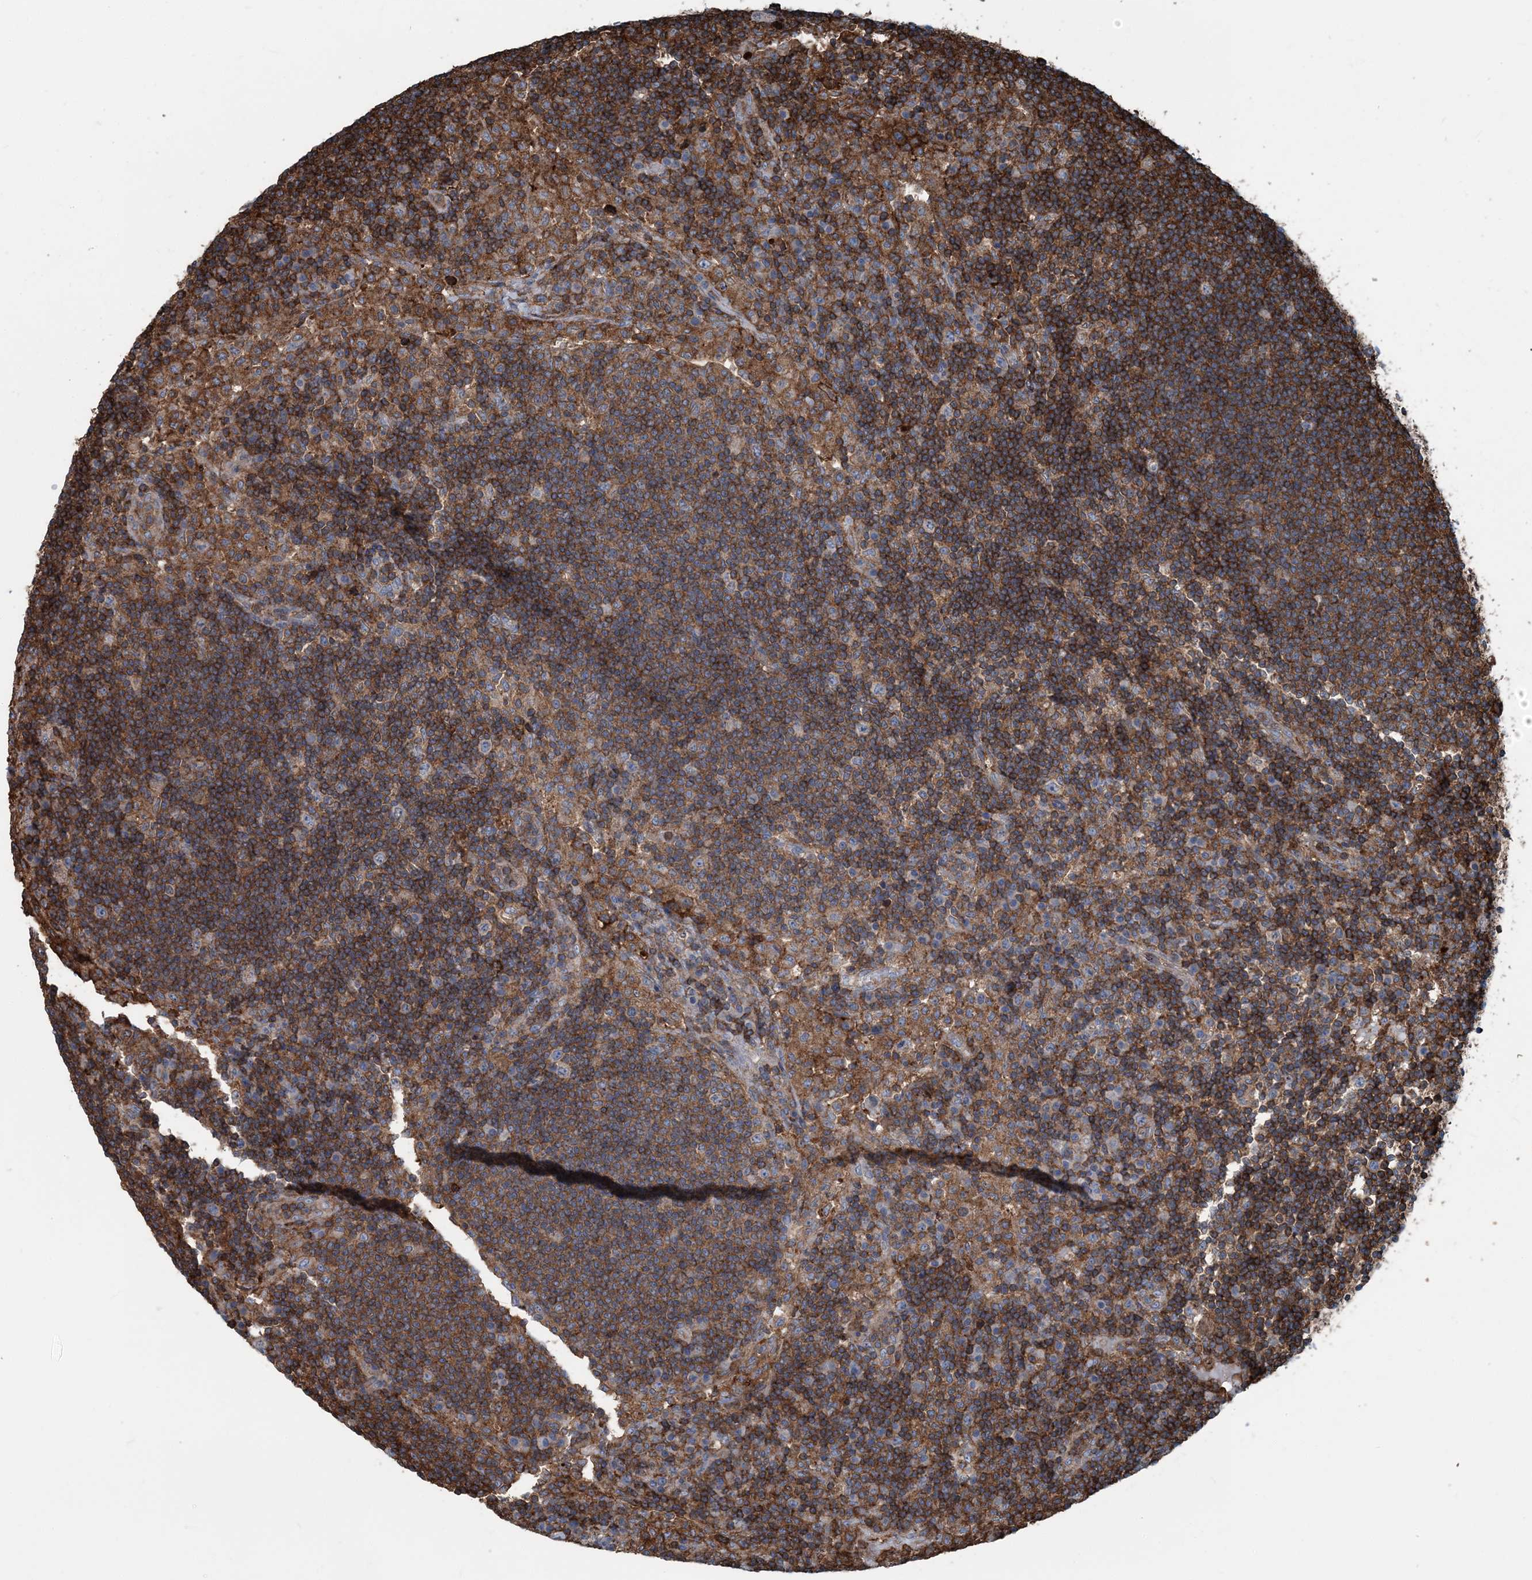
{"staining": {"intensity": "strong", "quantity": ">75%", "location": "cytoplasmic/membranous"}, "tissue": "lymph node", "cell_type": "Non-germinal center cells", "image_type": "normal", "snomed": [{"axis": "morphology", "description": "Normal tissue, NOS"}, {"axis": "topography", "description": "Lymph node"}], "caption": "A high amount of strong cytoplasmic/membranous positivity is appreciated in about >75% of non-germinal center cells in normal lymph node.", "gene": "CFL1", "patient": {"sex": "female", "age": 53}}